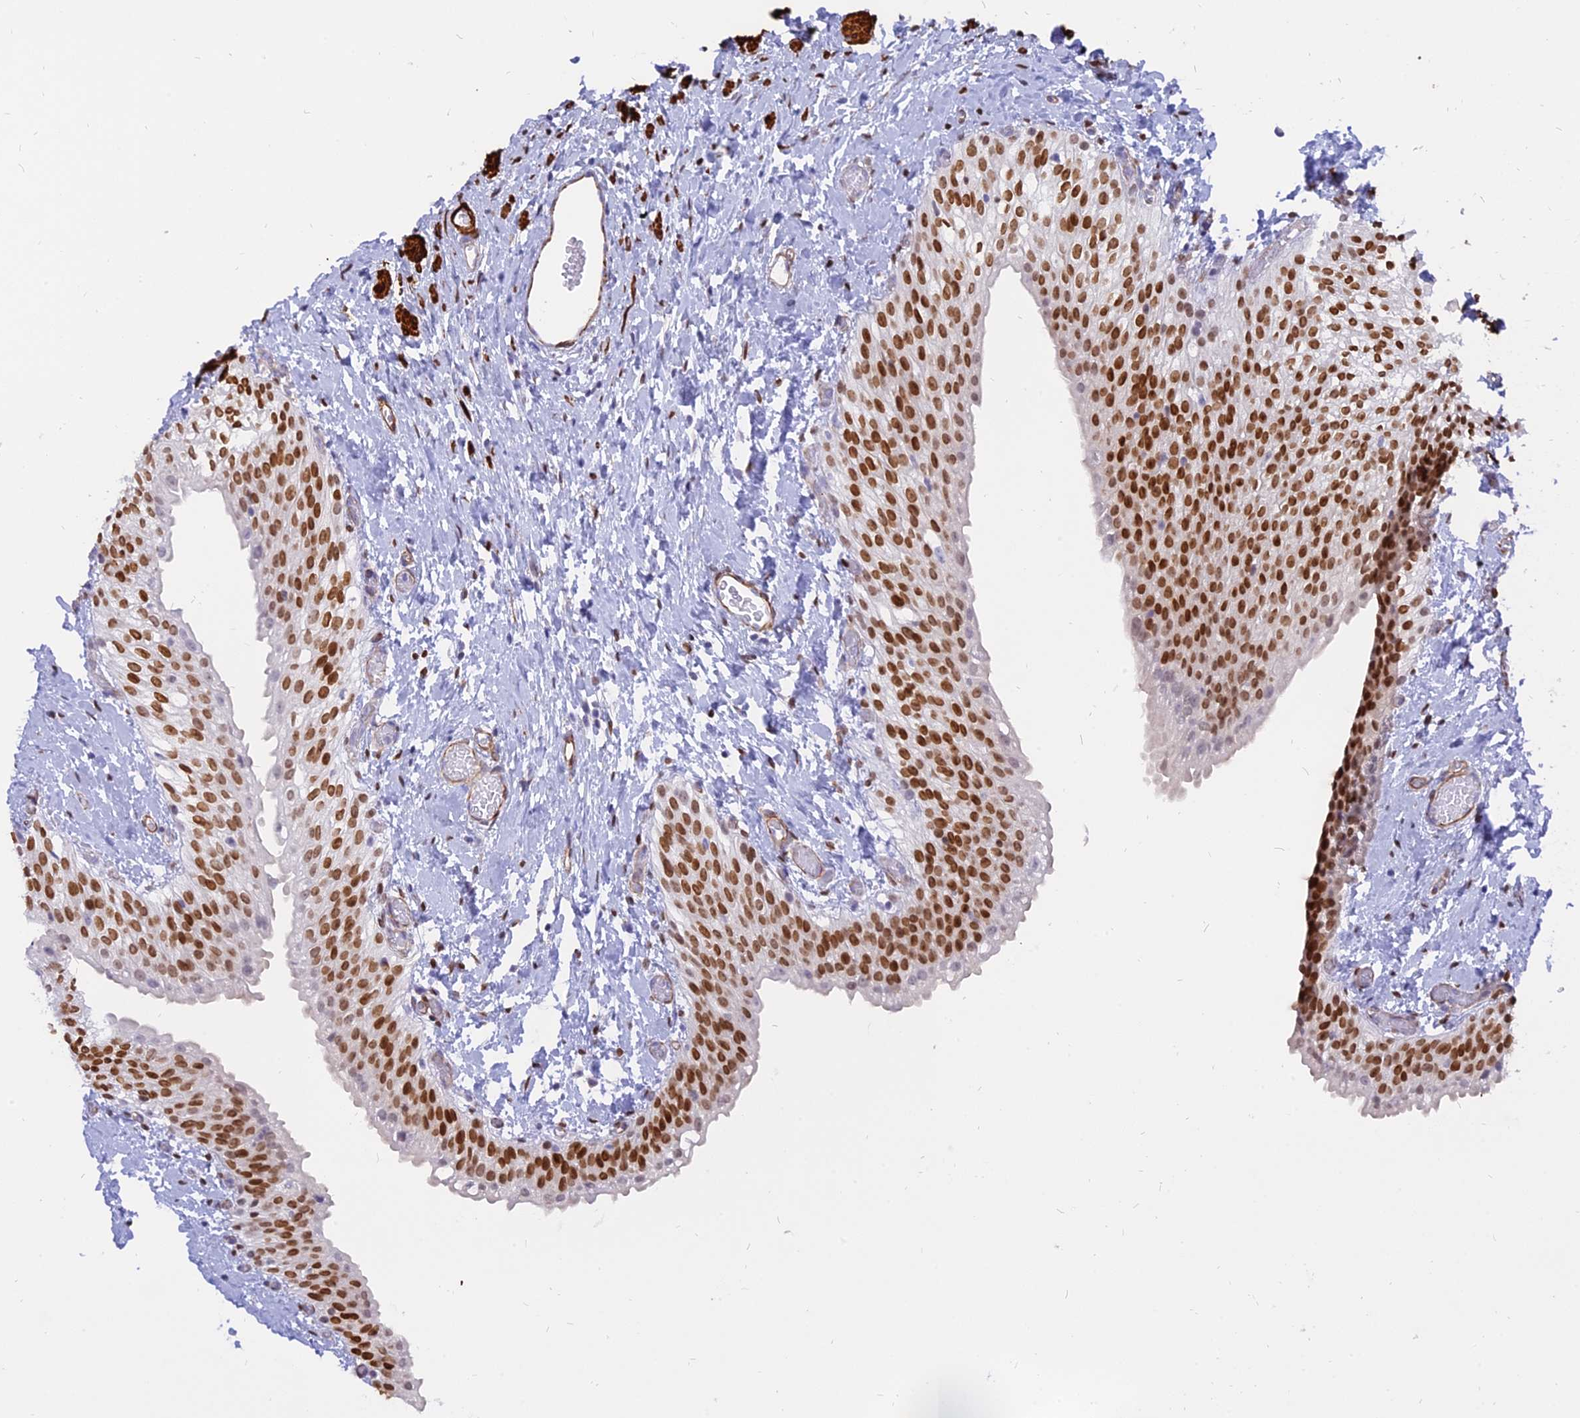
{"staining": {"intensity": "strong", "quantity": ">75%", "location": "nuclear"}, "tissue": "urinary bladder", "cell_type": "Urothelial cells", "image_type": "normal", "snomed": [{"axis": "morphology", "description": "Normal tissue, NOS"}, {"axis": "topography", "description": "Urinary bladder"}], "caption": "Urinary bladder stained with a brown dye reveals strong nuclear positive positivity in approximately >75% of urothelial cells.", "gene": "CENPV", "patient": {"sex": "male", "age": 1}}